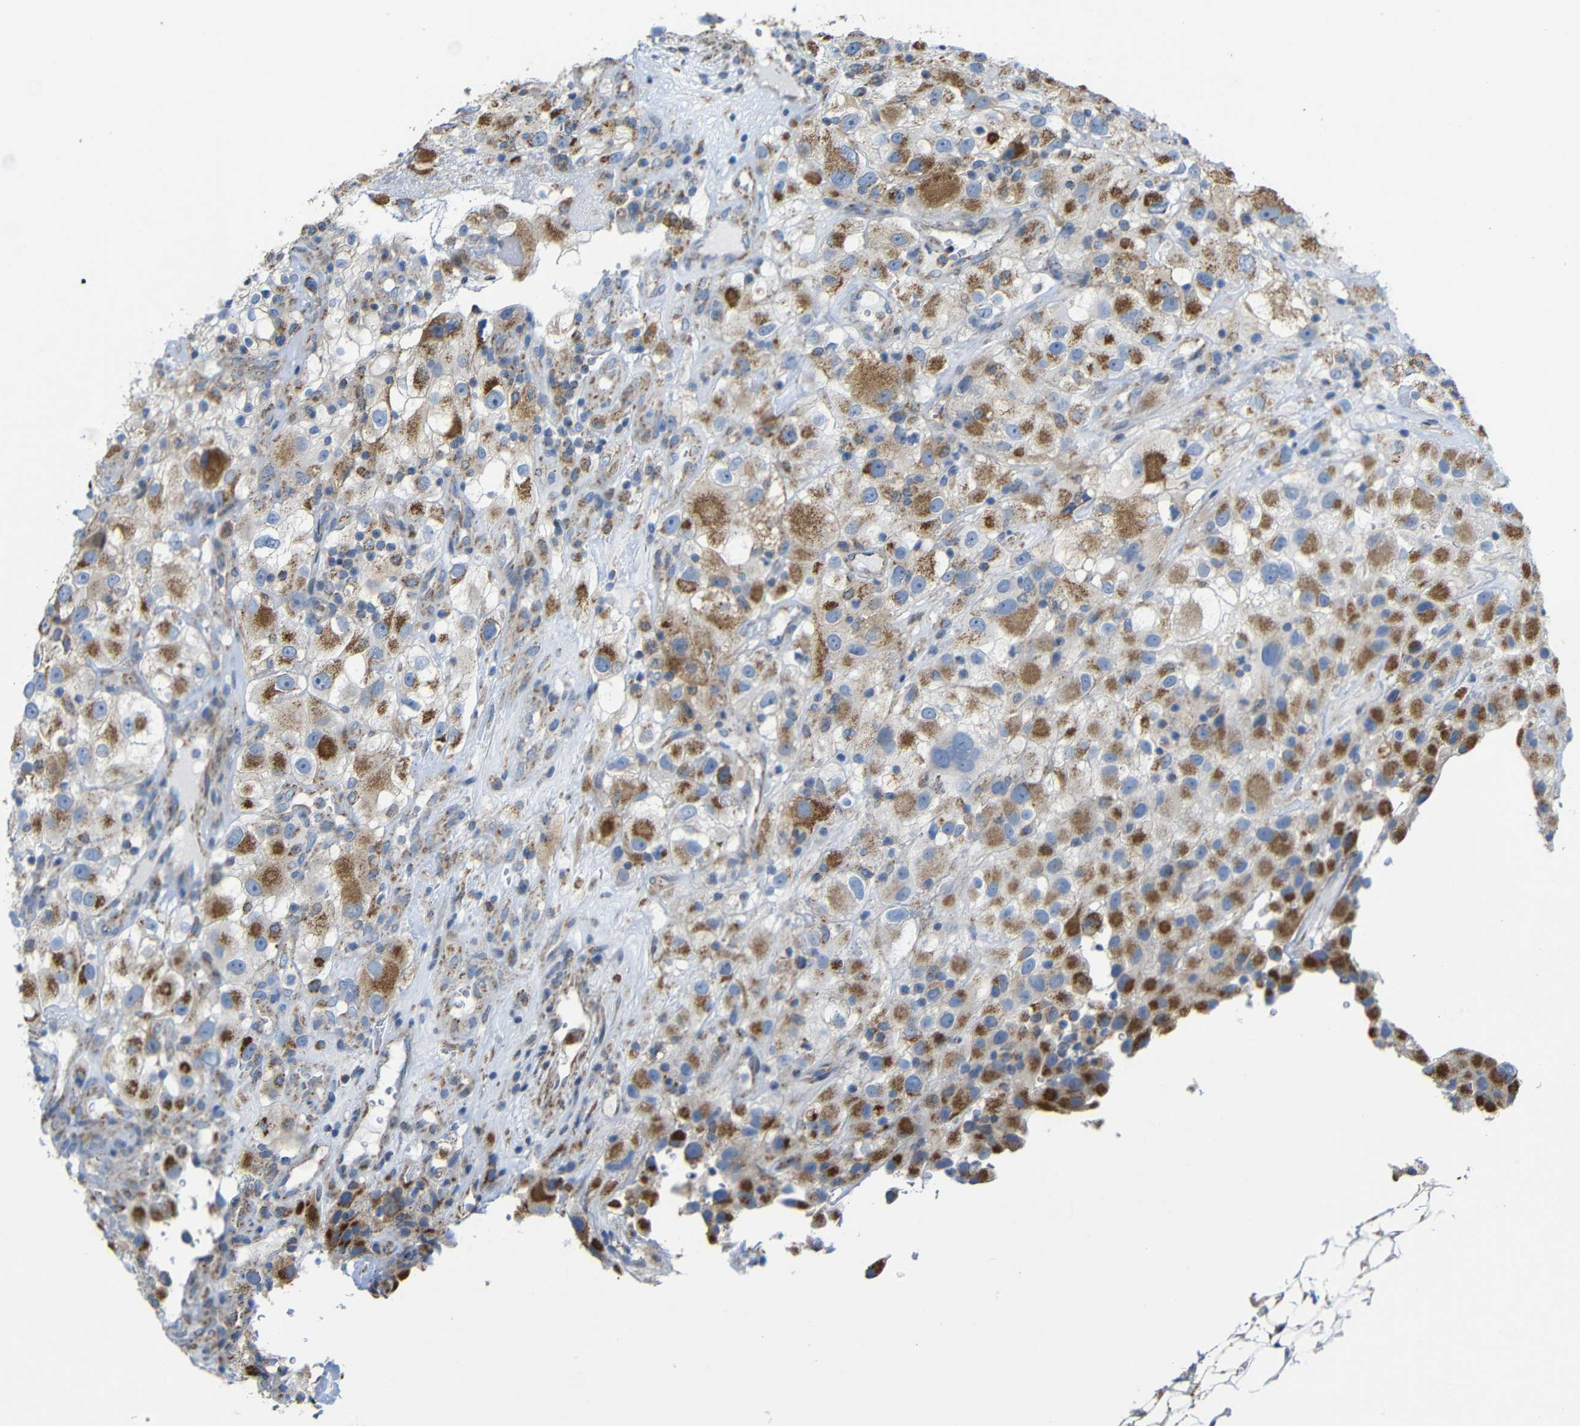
{"staining": {"intensity": "moderate", "quantity": ">75%", "location": "cytoplasmic/membranous"}, "tissue": "renal cancer", "cell_type": "Tumor cells", "image_type": "cancer", "snomed": [{"axis": "morphology", "description": "Adenocarcinoma, NOS"}, {"axis": "topography", "description": "Kidney"}], "caption": "Protein staining of adenocarcinoma (renal) tissue exhibits moderate cytoplasmic/membranous expression in about >75% of tumor cells.", "gene": "FAM171B", "patient": {"sex": "female", "age": 52}}